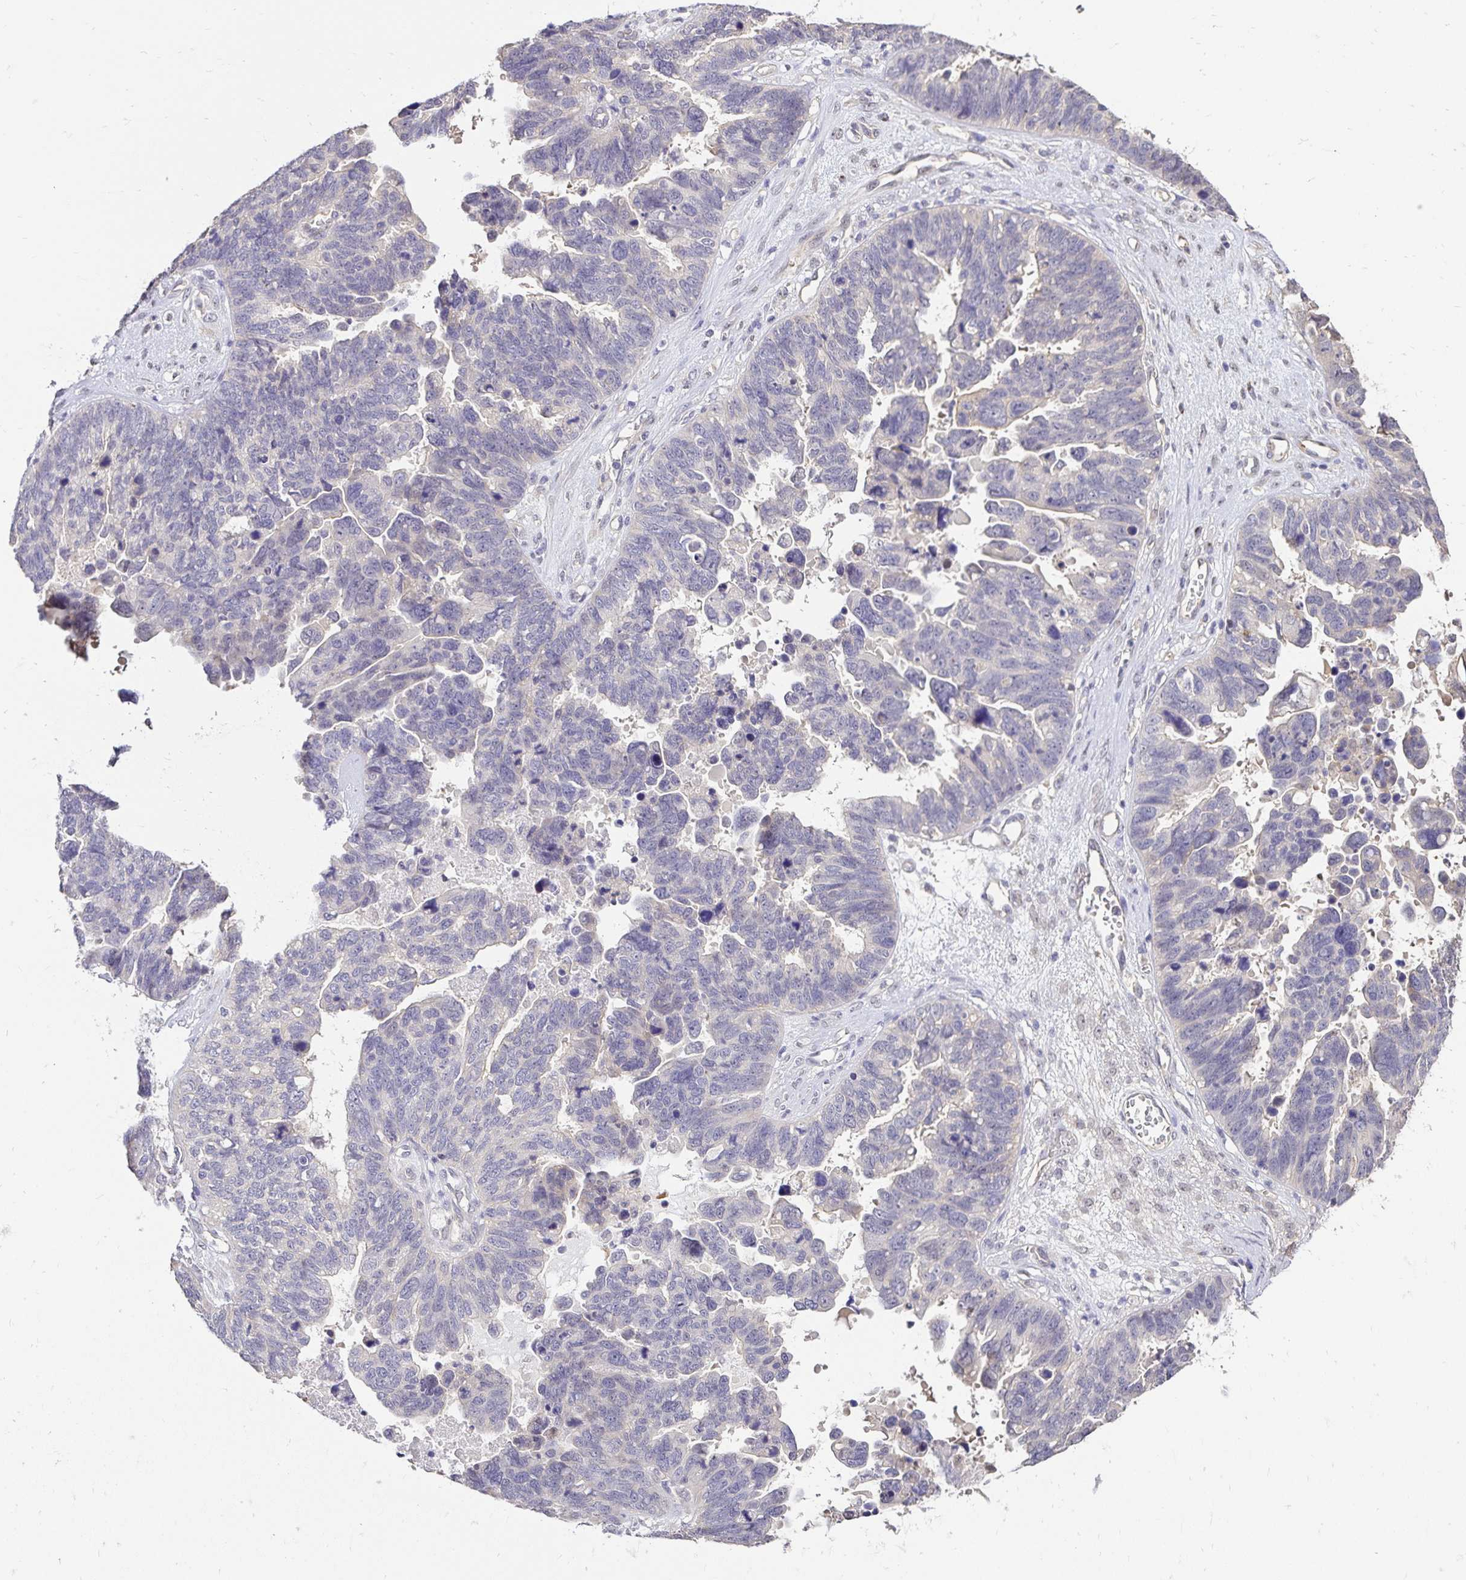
{"staining": {"intensity": "negative", "quantity": "none", "location": "none"}, "tissue": "ovarian cancer", "cell_type": "Tumor cells", "image_type": "cancer", "snomed": [{"axis": "morphology", "description": "Cystadenocarcinoma, serous, NOS"}, {"axis": "topography", "description": "Ovary"}], "caption": "Ovarian serous cystadenocarcinoma was stained to show a protein in brown. There is no significant staining in tumor cells. Nuclei are stained in blue.", "gene": "SLC9A1", "patient": {"sex": "female", "age": 60}}